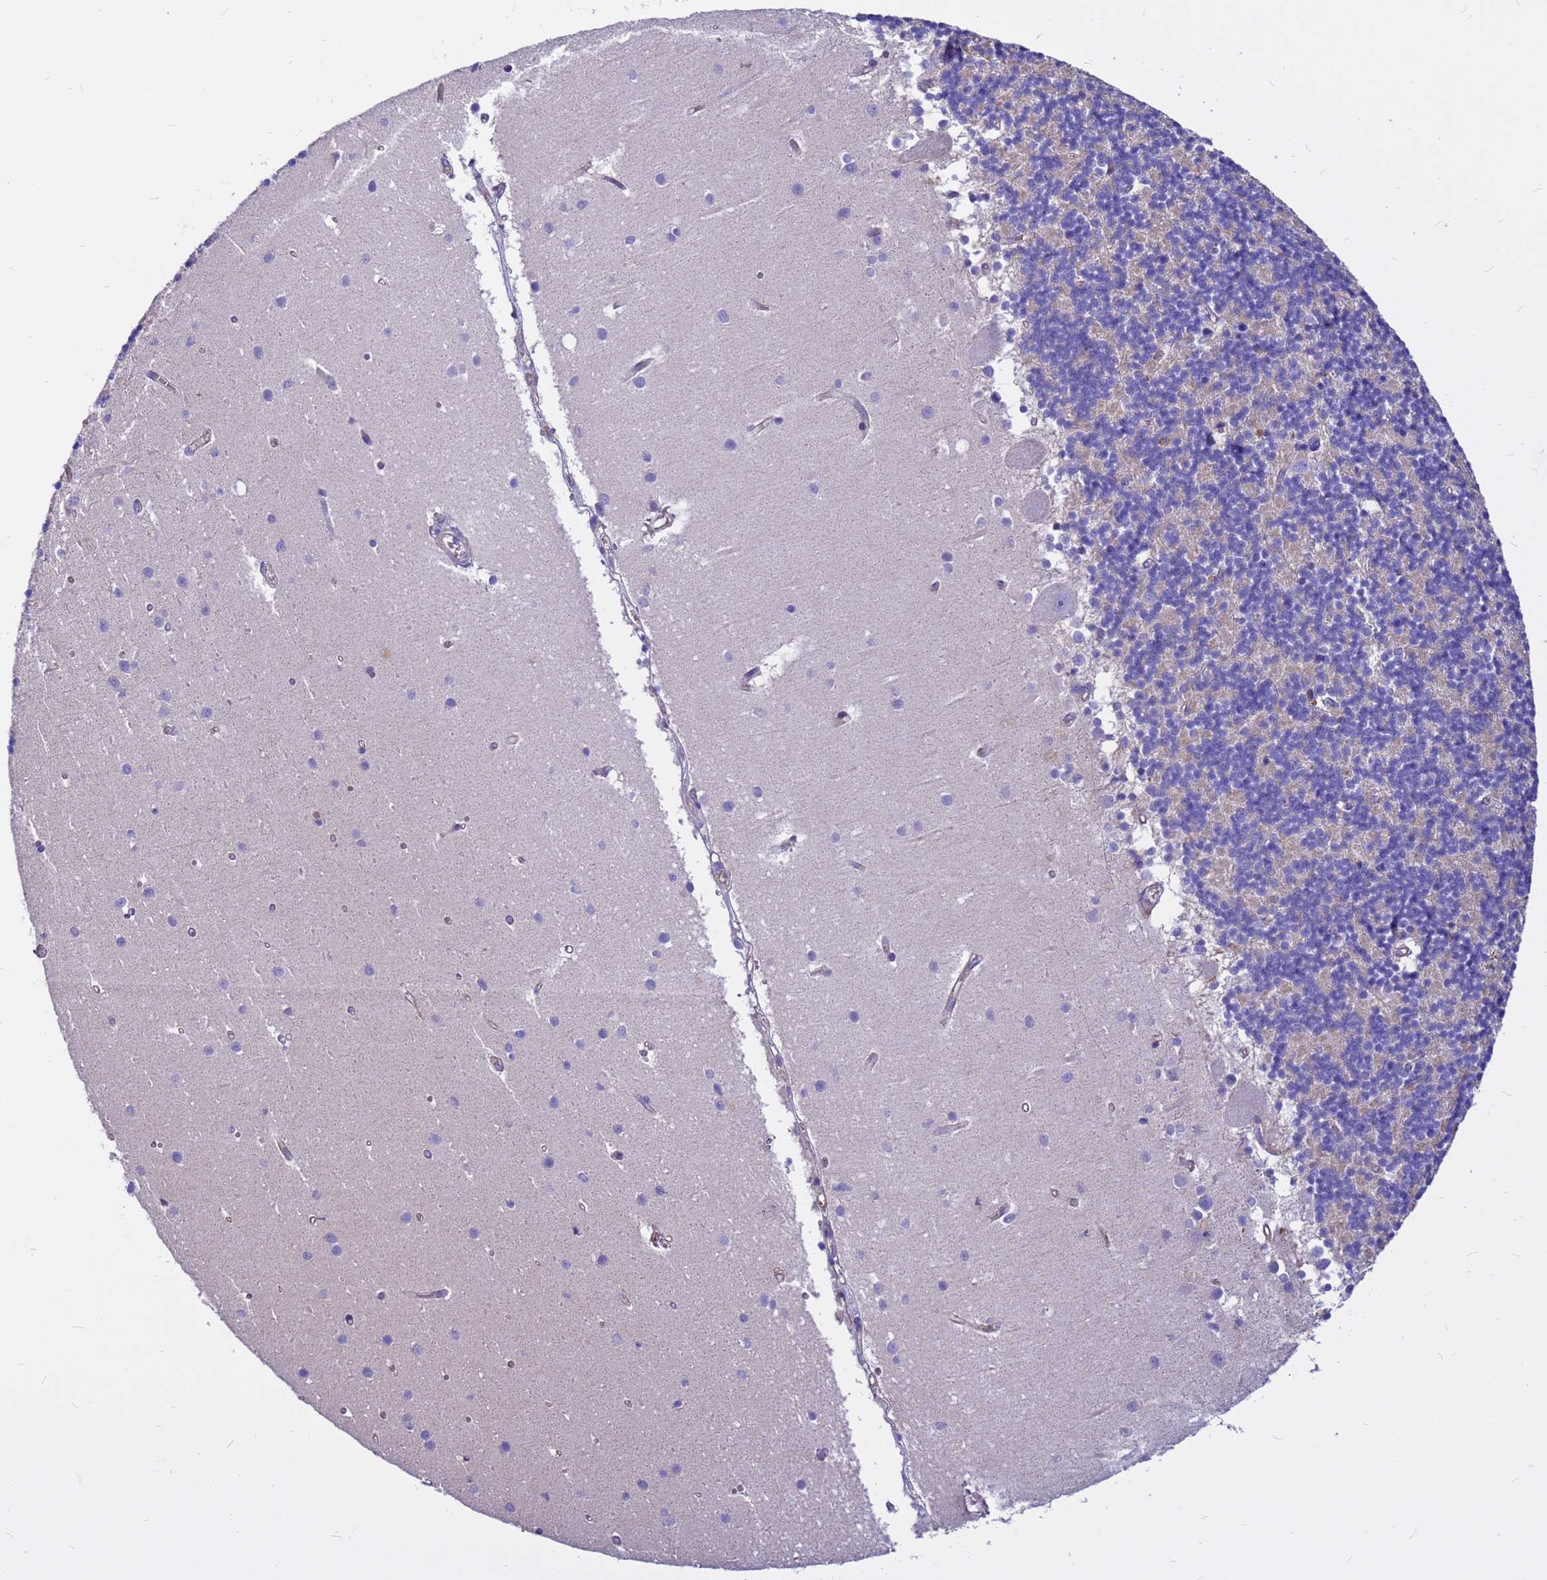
{"staining": {"intensity": "negative", "quantity": "none", "location": "none"}, "tissue": "cerebellum", "cell_type": "Cells in granular layer", "image_type": "normal", "snomed": [{"axis": "morphology", "description": "Normal tissue, NOS"}, {"axis": "topography", "description": "Cerebellum"}], "caption": "Cells in granular layer show no significant protein staining in unremarkable cerebellum.", "gene": "CRHBP", "patient": {"sex": "male", "age": 54}}